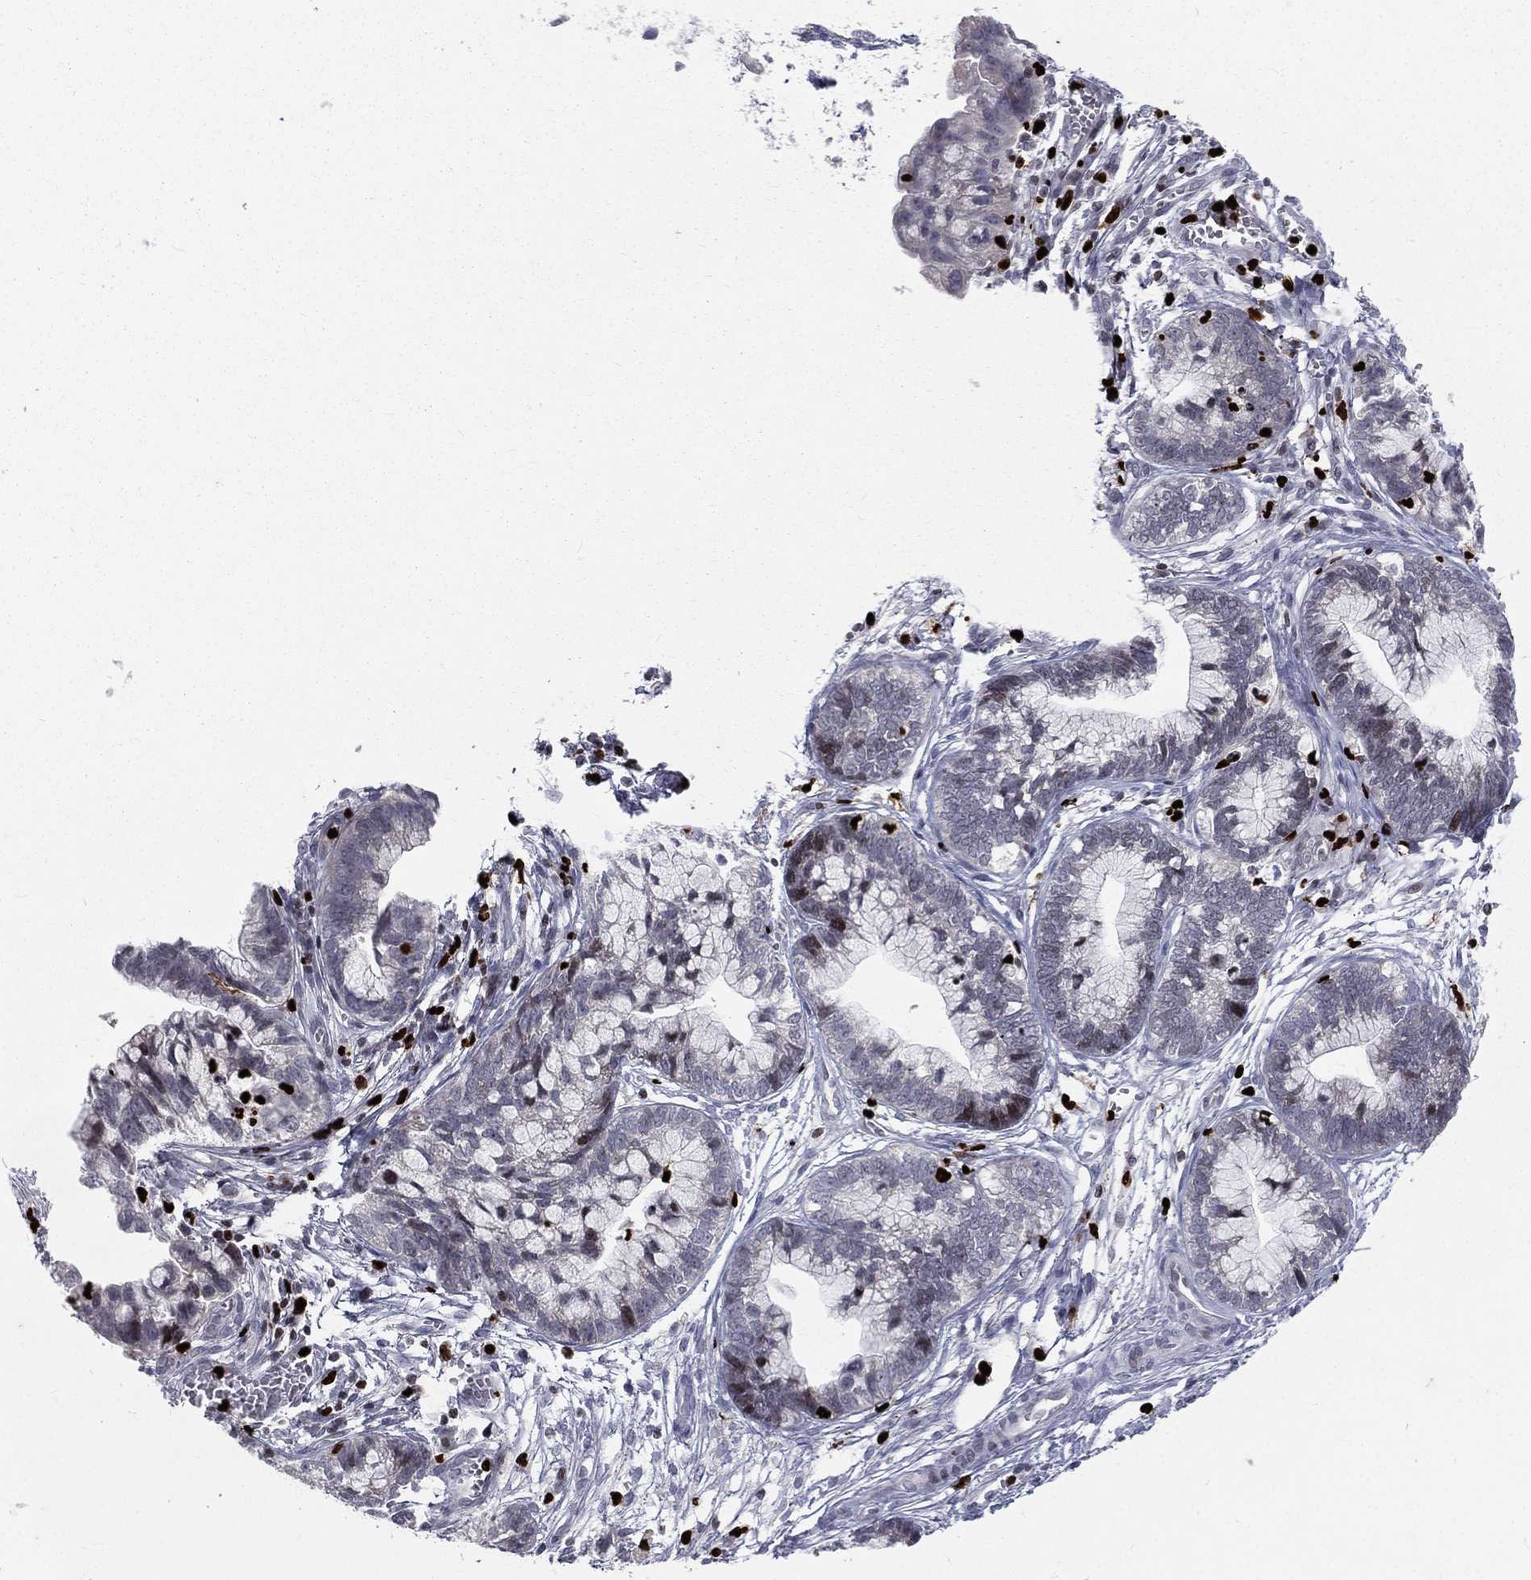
{"staining": {"intensity": "negative", "quantity": "none", "location": "none"}, "tissue": "cervical cancer", "cell_type": "Tumor cells", "image_type": "cancer", "snomed": [{"axis": "morphology", "description": "Adenocarcinoma, NOS"}, {"axis": "topography", "description": "Cervix"}], "caption": "DAB (3,3'-diaminobenzidine) immunohistochemical staining of human cervical cancer (adenocarcinoma) demonstrates no significant staining in tumor cells.", "gene": "MNDA", "patient": {"sex": "female", "age": 44}}